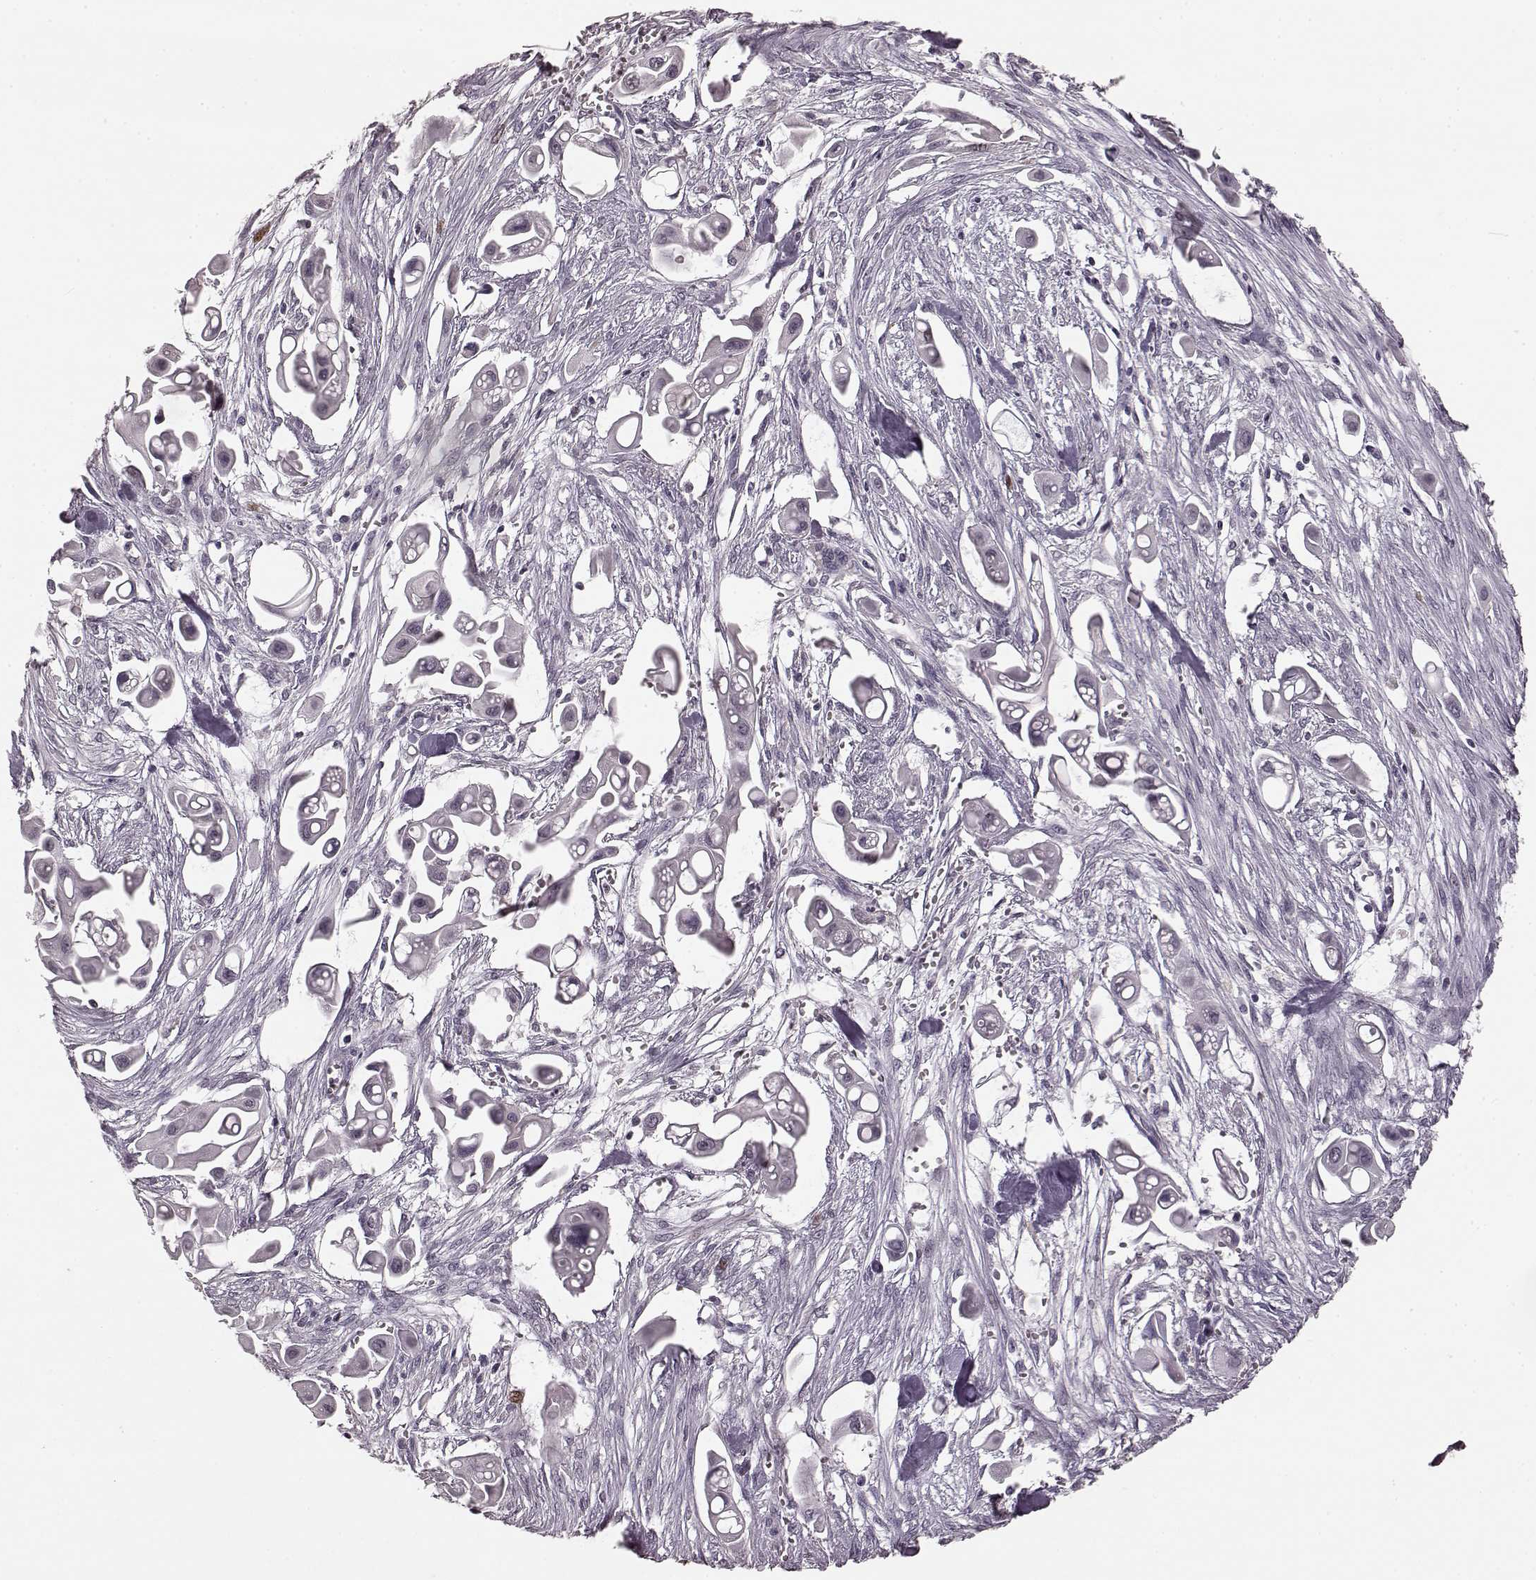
{"staining": {"intensity": "negative", "quantity": "none", "location": "none"}, "tissue": "pancreatic cancer", "cell_type": "Tumor cells", "image_type": "cancer", "snomed": [{"axis": "morphology", "description": "Adenocarcinoma, NOS"}, {"axis": "topography", "description": "Pancreas"}], "caption": "This is an IHC image of human pancreatic cancer (adenocarcinoma). There is no positivity in tumor cells.", "gene": "CCNA2", "patient": {"sex": "male", "age": 50}}